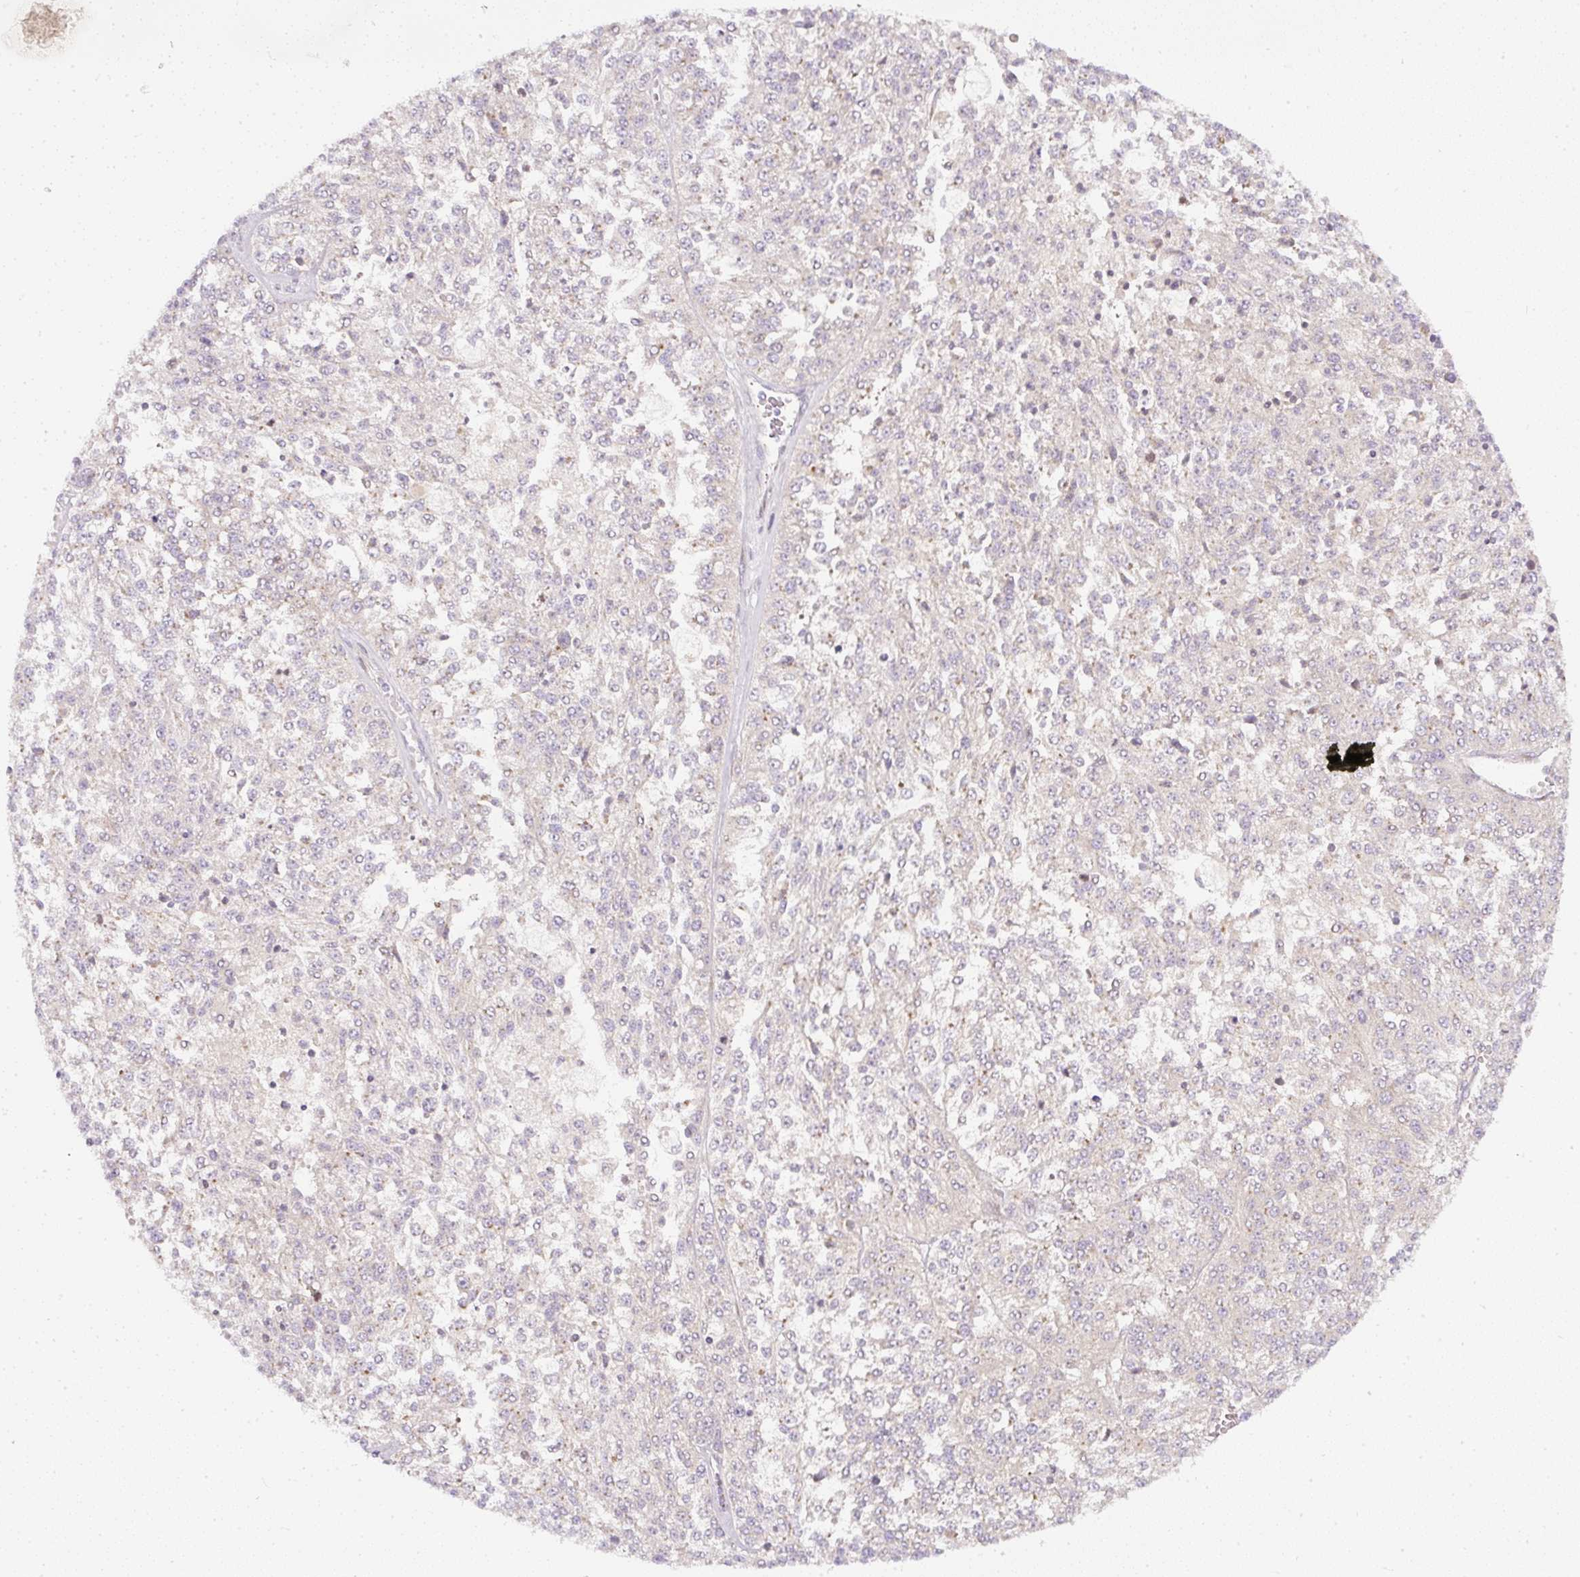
{"staining": {"intensity": "weak", "quantity": "25%-75%", "location": "cytoplasmic/membranous"}, "tissue": "melanoma", "cell_type": "Tumor cells", "image_type": "cancer", "snomed": [{"axis": "morphology", "description": "Malignant melanoma, NOS"}, {"axis": "topography", "description": "Skin"}], "caption": "Tumor cells reveal low levels of weak cytoplasmic/membranous positivity in about 25%-75% of cells in human malignant melanoma. (DAB IHC with brightfield microscopy, high magnification).", "gene": "MLX", "patient": {"sex": "female", "age": 64}}